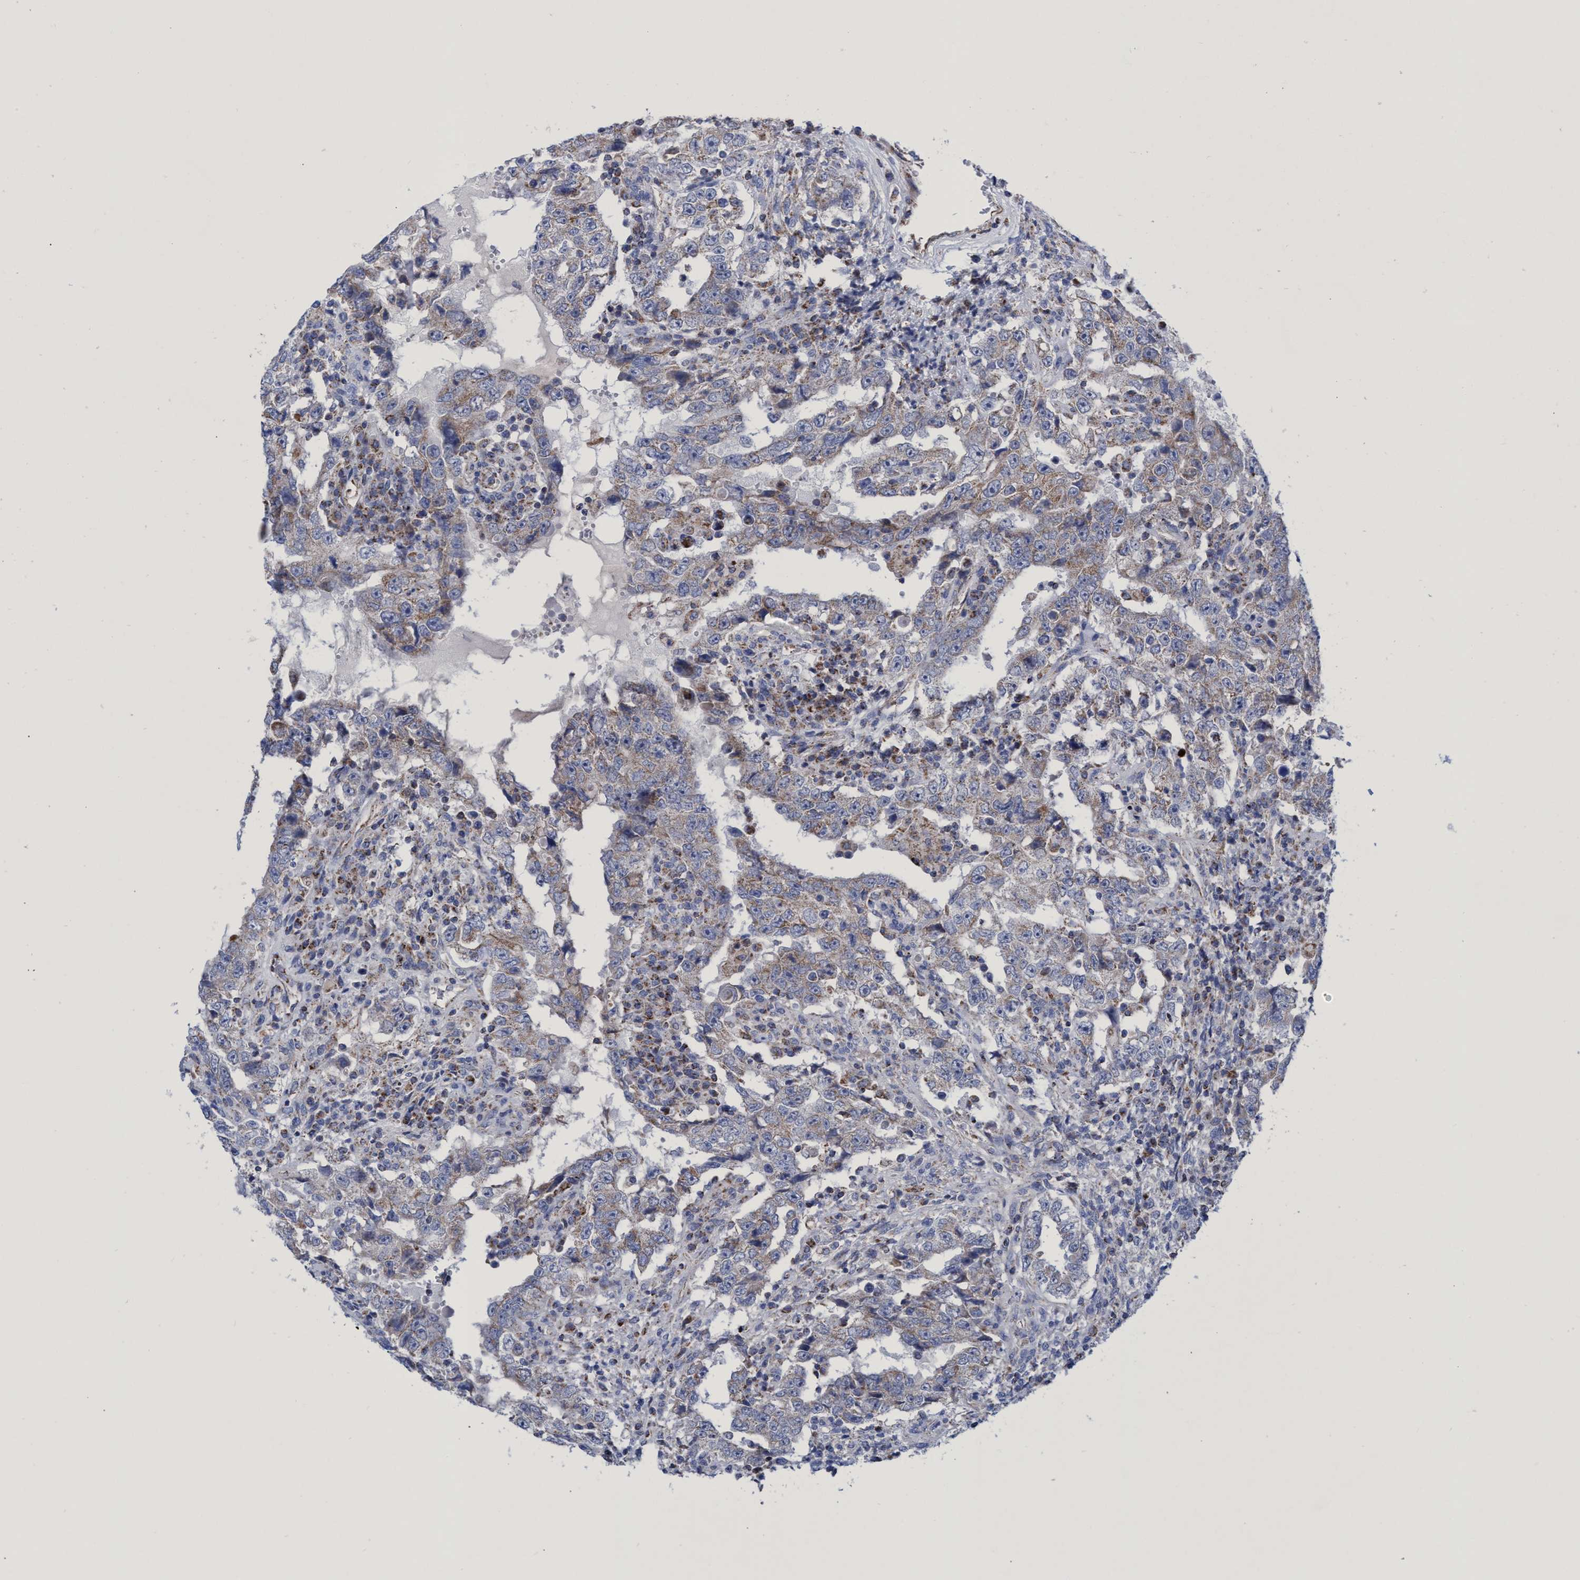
{"staining": {"intensity": "weak", "quantity": "25%-75%", "location": "cytoplasmic/membranous"}, "tissue": "testis cancer", "cell_type": "Tumor cells", "image_type": "cancer", "snomed": [{"axis": "morphology", "description": "Carcinoma, Embryonal, NOS"}, {"axis": "topography", "description": "Testis"}], "caption": "Testis cancer stained for a protein (brown) demonstrates weak cytoplasmic/membranous positive positivity in about 25%-75% of tumor cells.", "gene": "ZNF750", "patient": {"sex": "male", "age": 26}}